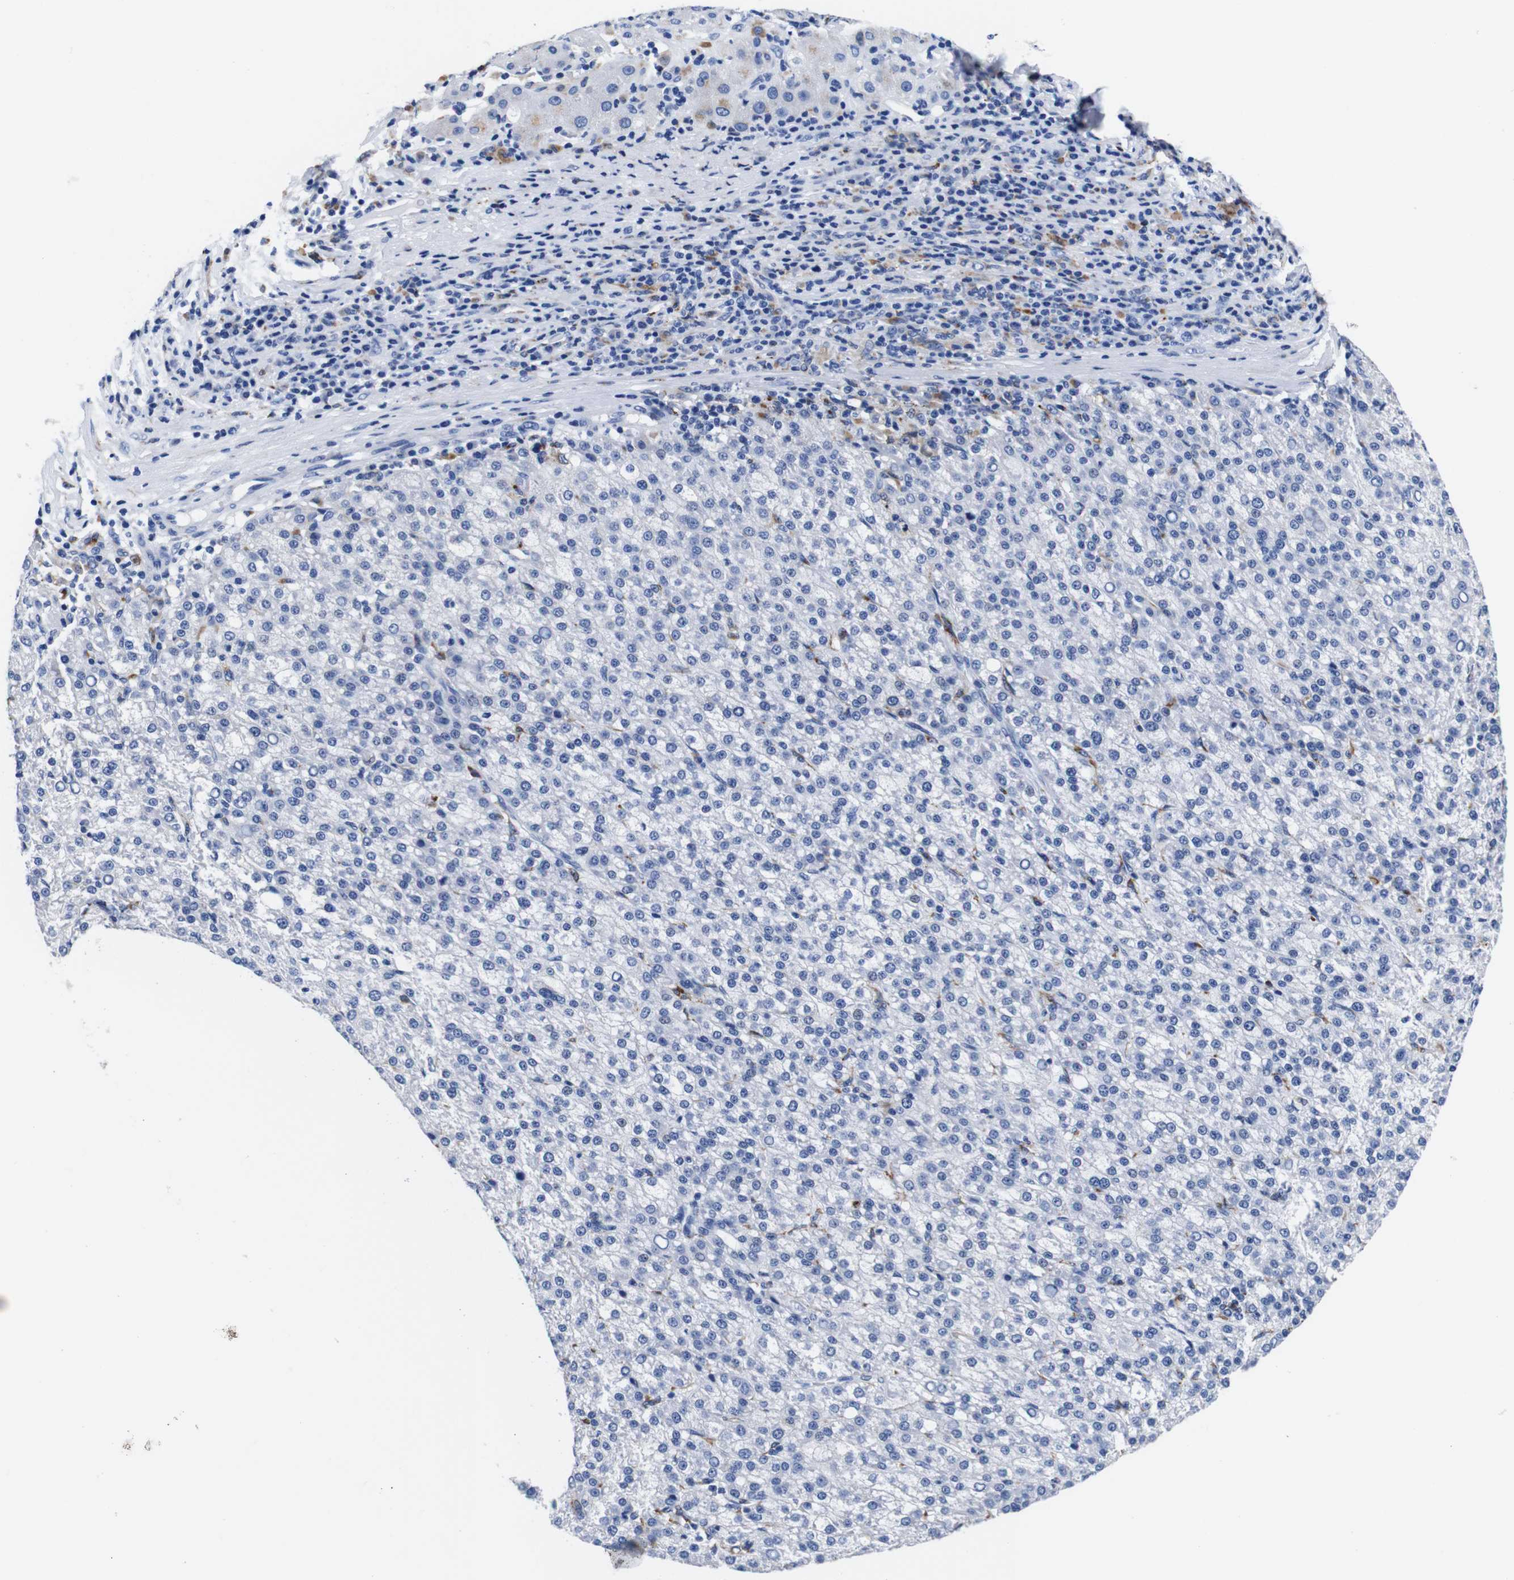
{"staining": {"intensity": "negative", "quantity": "none", "location": "none"}, "tissue": "liver cancer", "cell_type": "Tumor cells", "image_type": "cancer", "snomed": [{"axis": "morphology", "description": "Carcinoma, Hepatocellular, NOS"}, {"axis": "topography", "description": "Liver"}], "caption": "High magnification brightfield microscopy of liver cancer stained with DAB (3,3'-diaminobenzidine) (brown) and counterstained with hematoxylin (blue): tumor cells show no significant expression.", "gene": "HLA-DMB", "patient": {"sex": "female", "age": 58}}